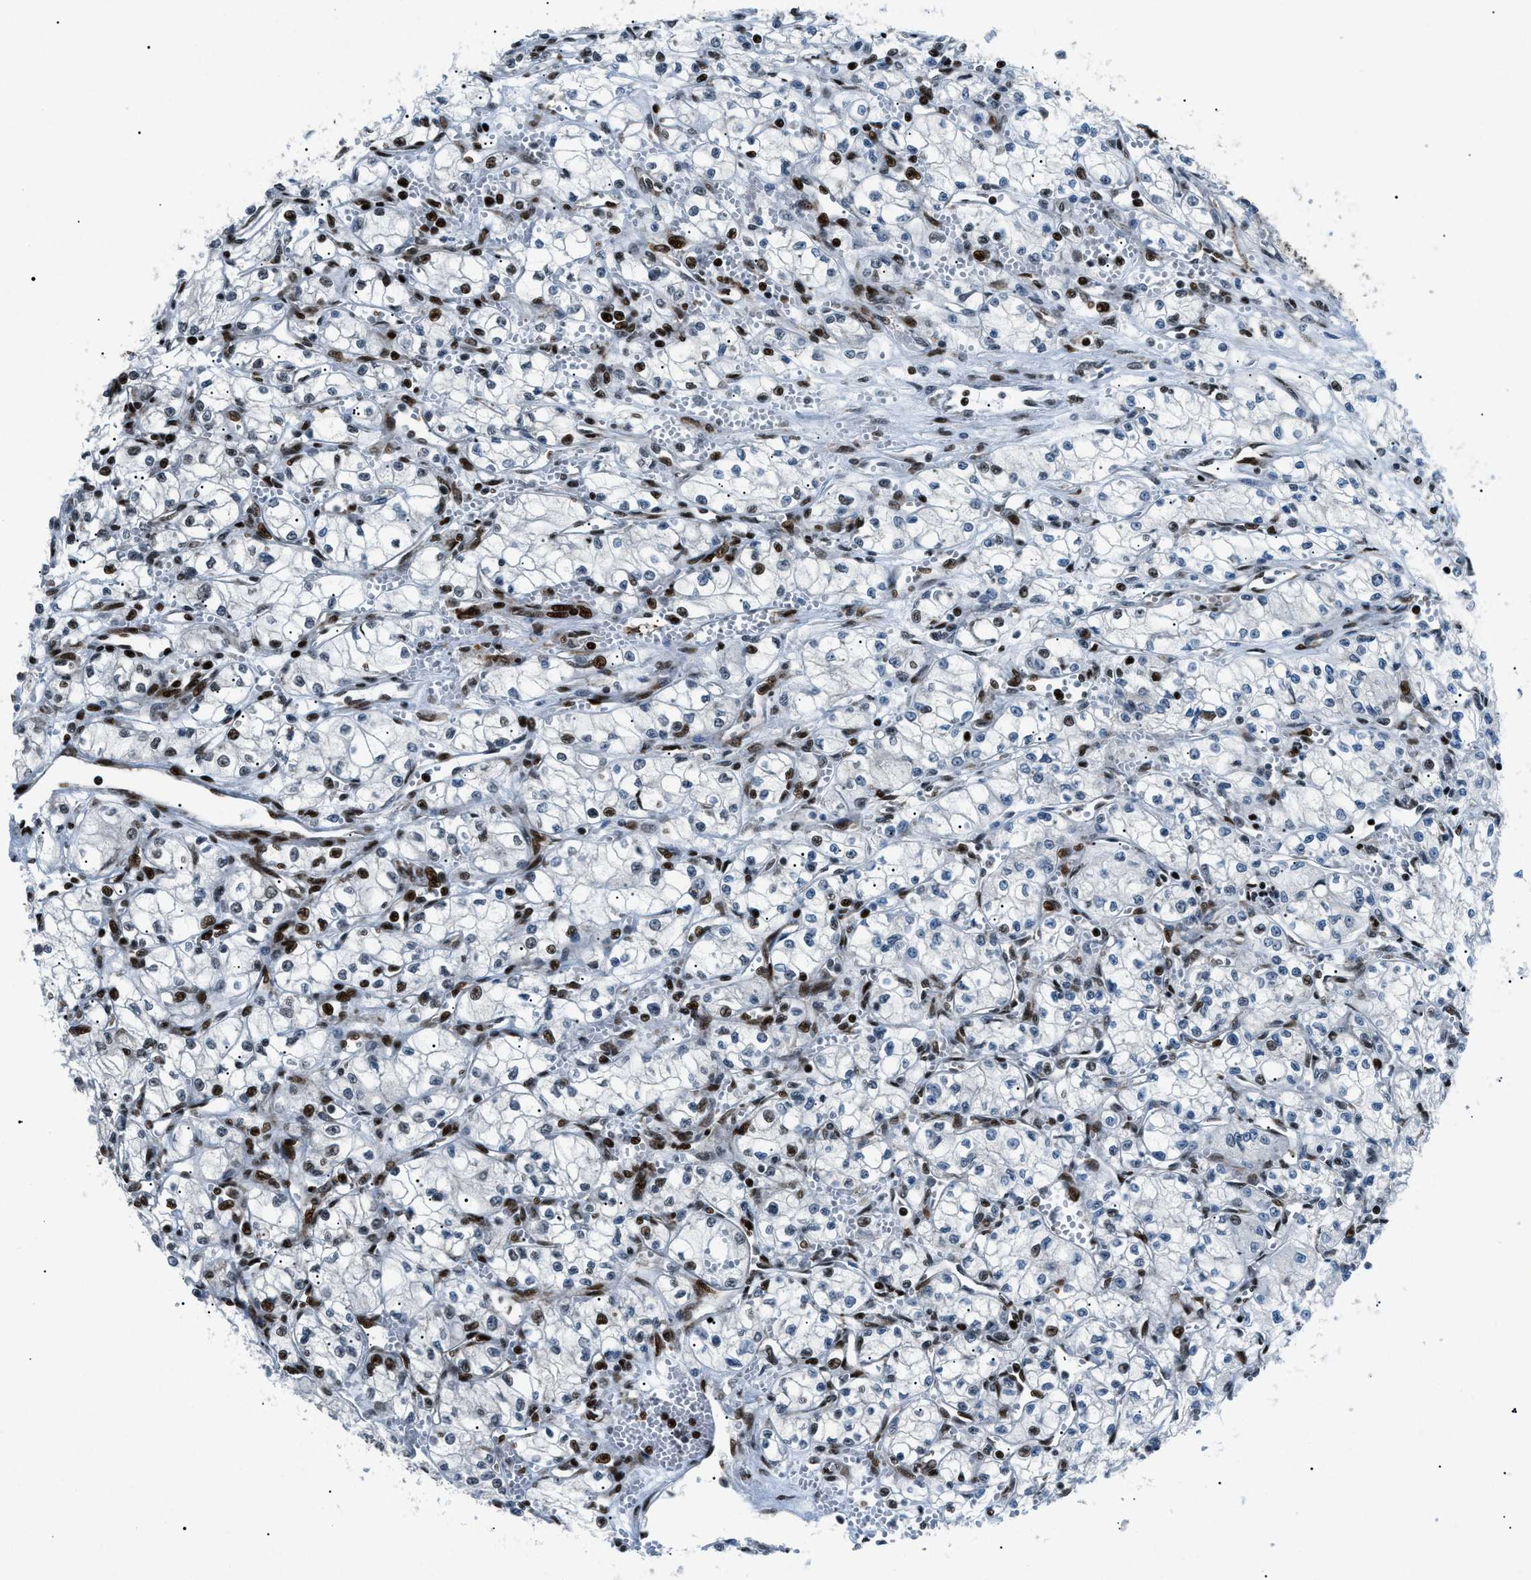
{"staining": {"intensity": "strong", "quantity": "25%-75%", "location": "nuclear"}, "tissue": "renal cancer", "cell_type": "Tumor cells", "image_type": "cancer", "snomed": [{"axis": "morphology", "description": "Normal tissue, NOS"}, {"axis": "morphology", "description": "Adenocarcinoma, NOS"}, {"axis": "topography", "description": "Kidney"}], "caption": "Immunohistochemical staining of human adenocarcinoma (renal) displays high levels of strong nuclear positivity in about 25%-75% of tumor cells.", "gene": "HNRNPK", "patient": {"sex": "male", "age": 59}}